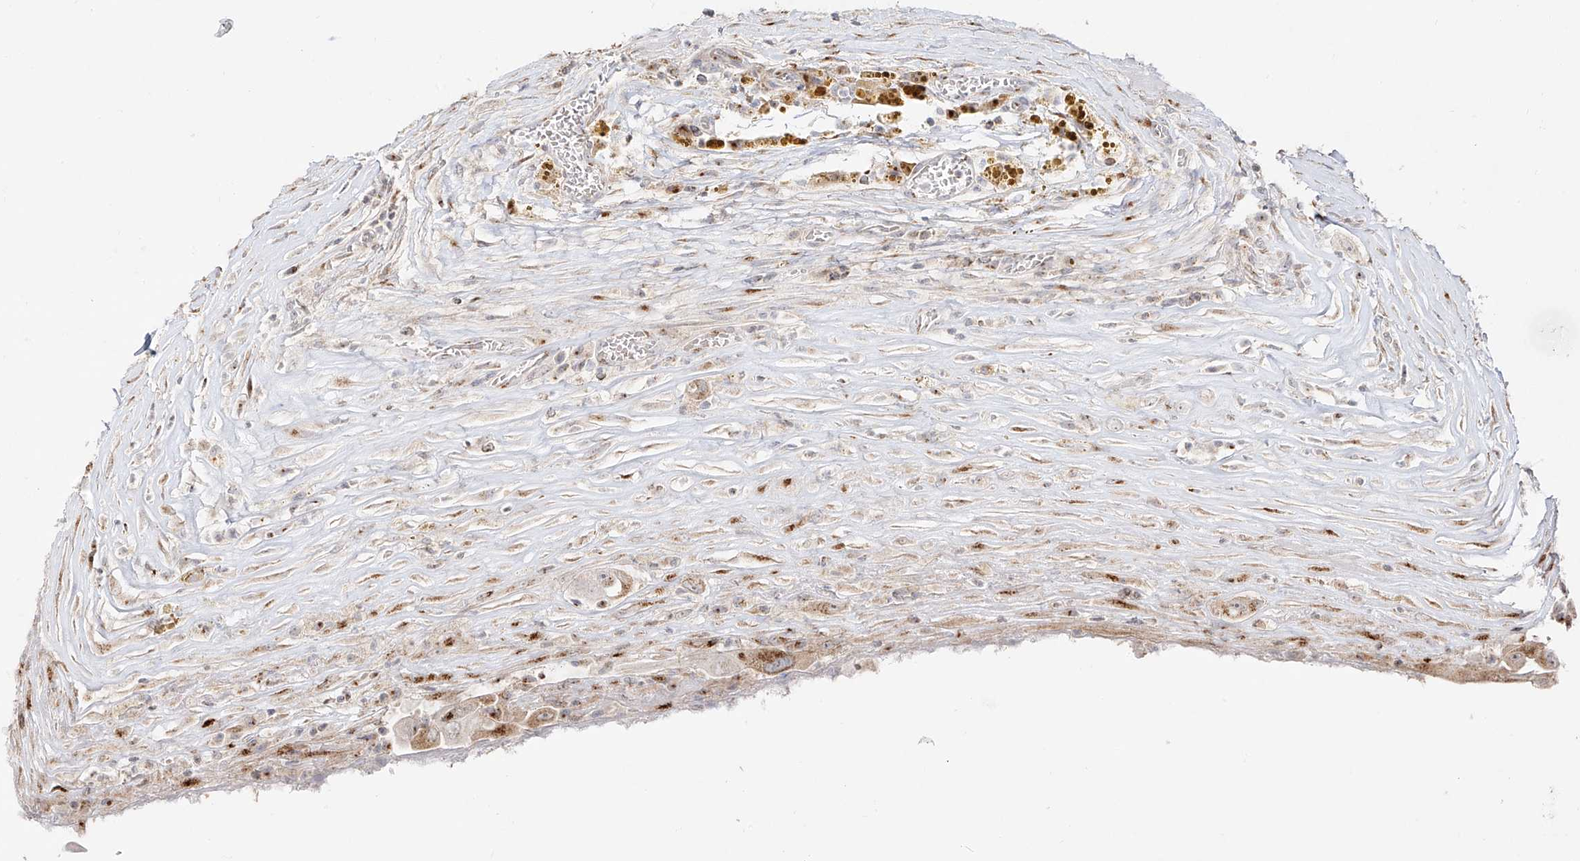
{"staining": {"intensity": "moderate", "quantity": ">75%", "location": "cytoplasmic/membranous"}, "tissue": "thyroid cancer", "cell_type": "Tumor cells", "image_type": "cancer", "snomed": [{"axis": "morphology", "description": "Papillary adenocarcinoma, NOS"}, {"axis": "topography", "description": "Thyroid gland"}], "caption": "Human thyroid cancer (papillary adenocarcinoma) stained for a protein (brown) reveals moderate cytoplasmic/membranous positive positivity in about >75% of tumor cells.", "gene": "BSDC1", "patient": {"sex": "male", "age": 77}}